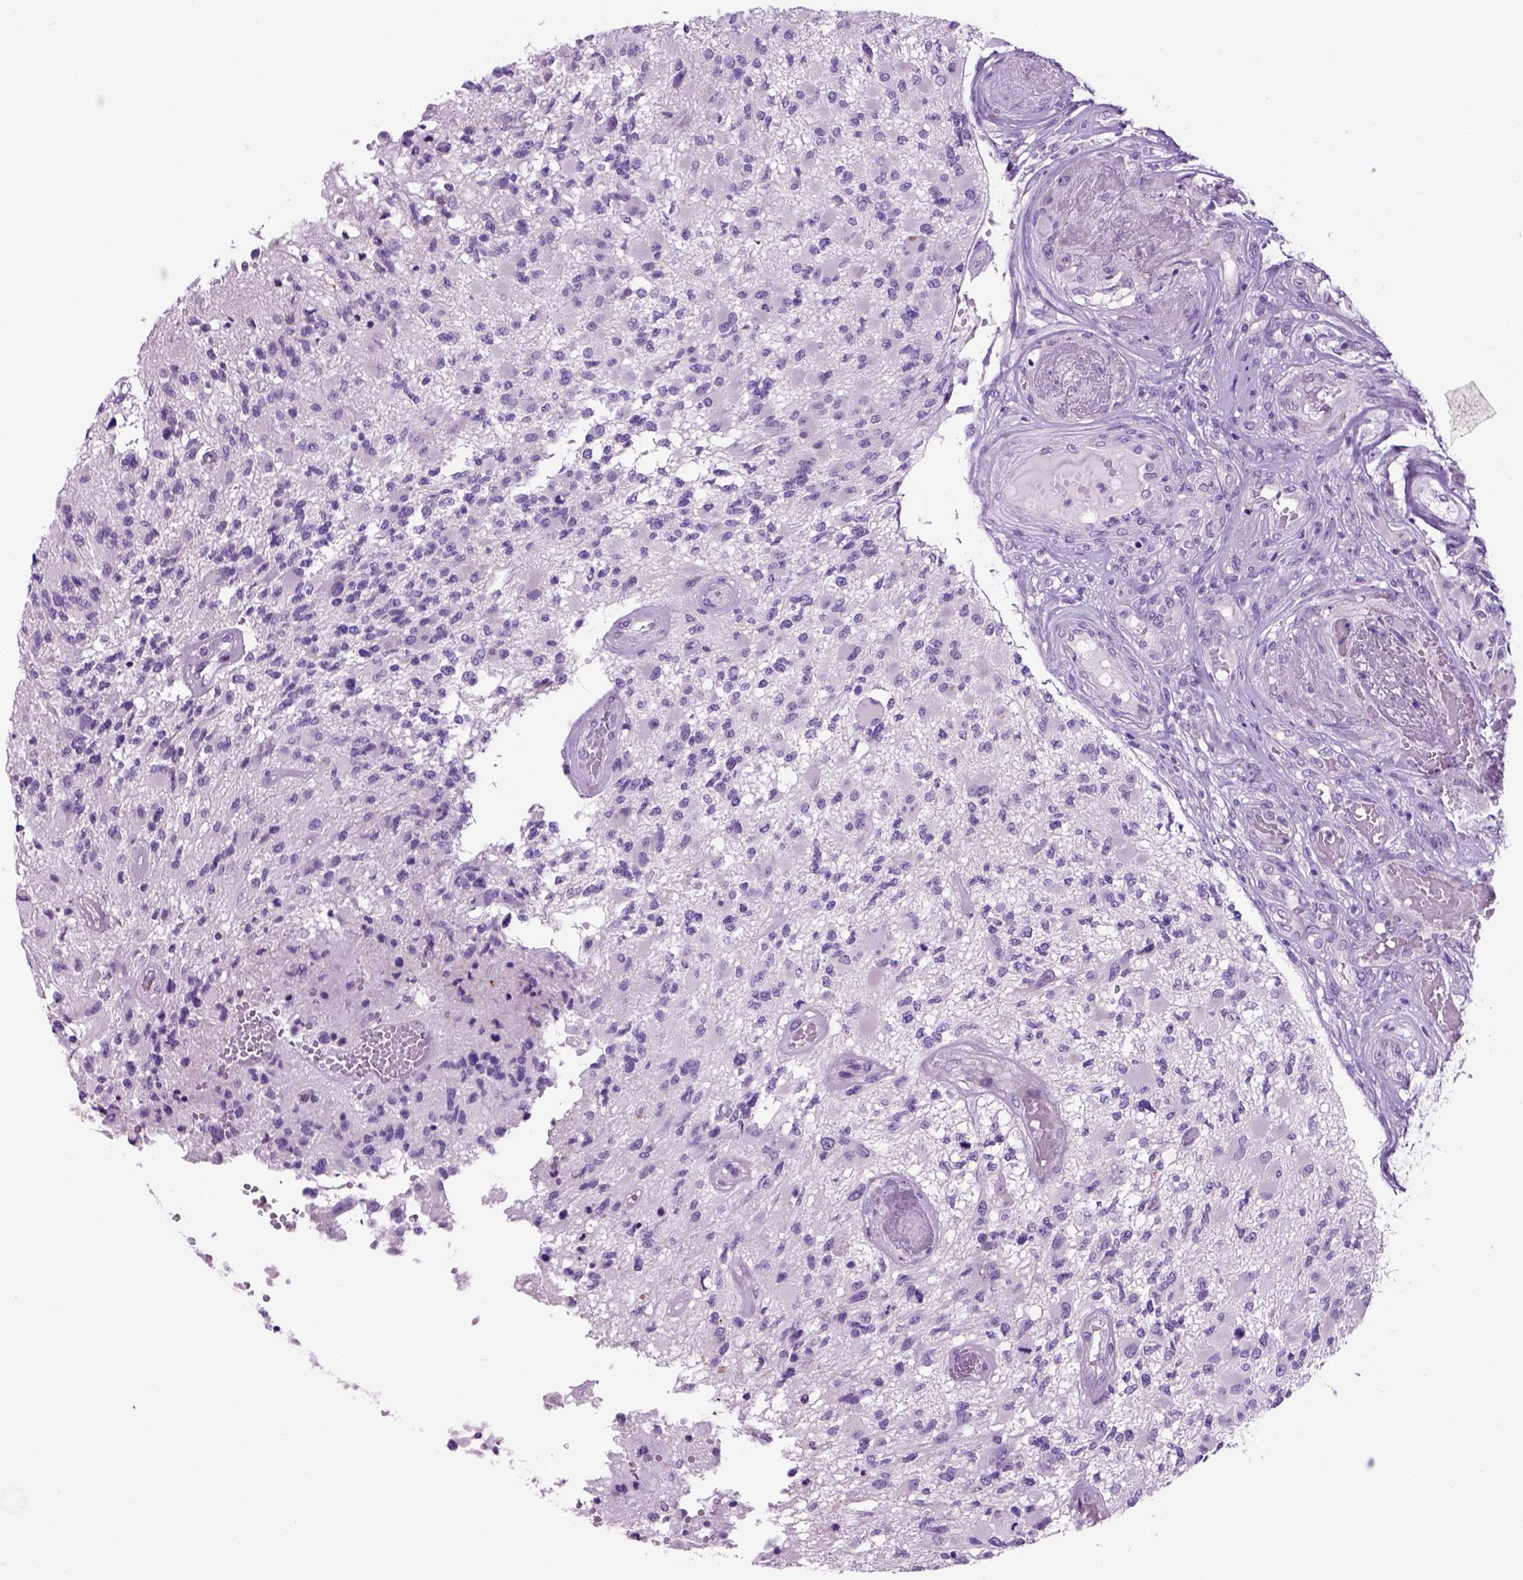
{"staining": {"intensity": "negative", "quantity": "none", "location": "none"}, "tissue": "glioma", "cell_type": "Tumor cells", "image_type": "cancer", "snomed": [{"axis": "morphology", "description": "Glioma, malignant, High grade"}, {"axis": "topography", "description": "Brain"}], "caption": "Tumor cells show no significant positivity in glioma.", "gene": "HHIPL2", "patient": {"sex": "female", "age": 63}}